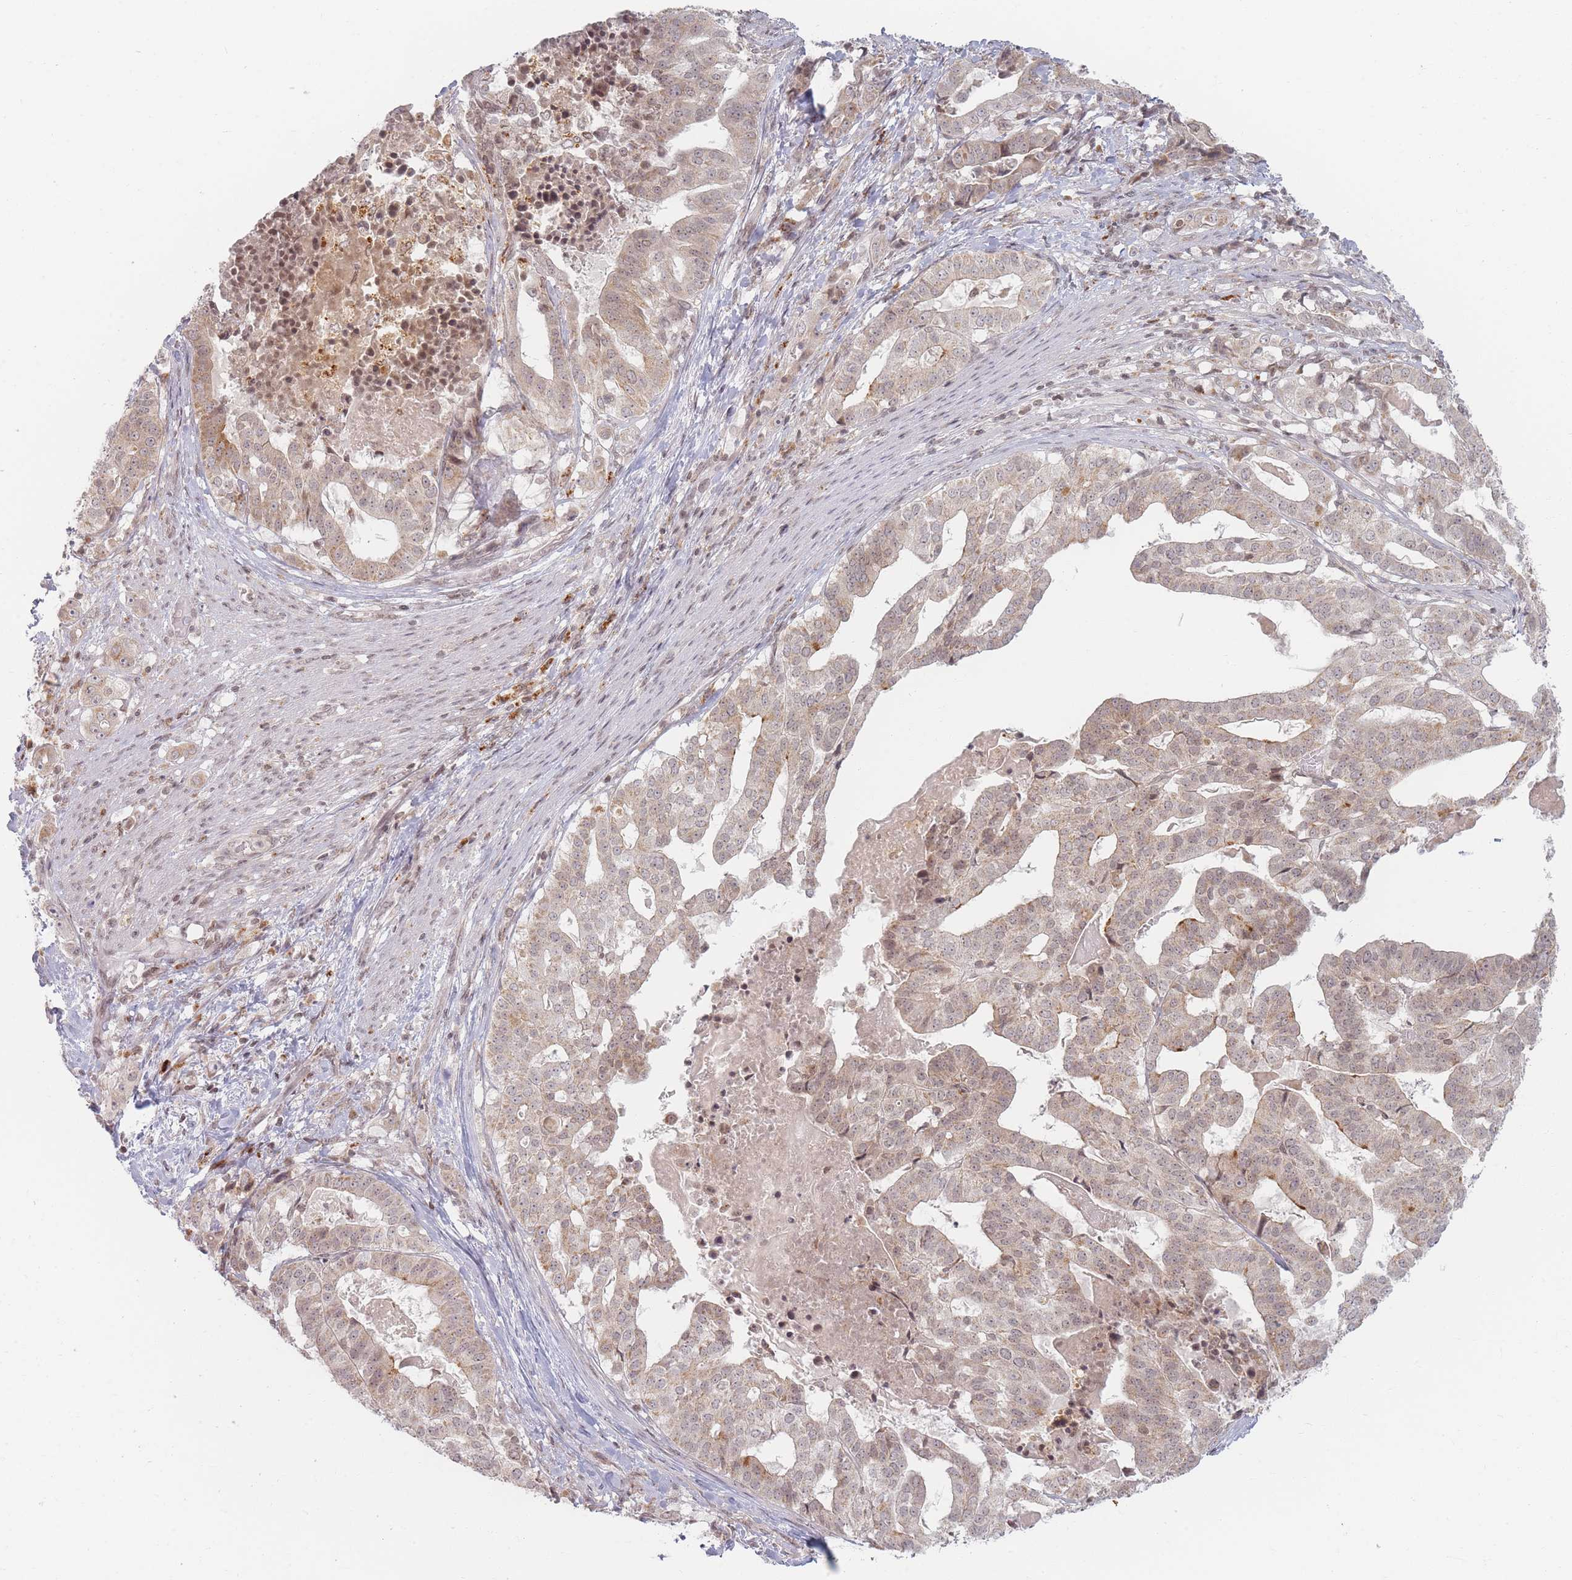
{"staining": {"intensity": "weak", "quantity": ">75%", "location": "cytoplasmic/membranous,nuclear"}, "tissue": "stomach cancer", "cell_type": "Tumor cells", "image_type": "cancer", "snomed": [{"axis": "morphology", "description": "Adenocarcinoma, NOS"}, {"axis": "topography", "description": "Stomach"}], "caption": "Stomach adenocarcinoma tissue demonstrates weak cytoplasmic/membranous and nuclear staining in about >75% of tumor cells, visualized by immunohistochemistry. Ihc stains the protein of interest in brown and the nuclei are stained blue.", "gene": "SPATA45", "patient": {"sex": "male", "age": 48}}